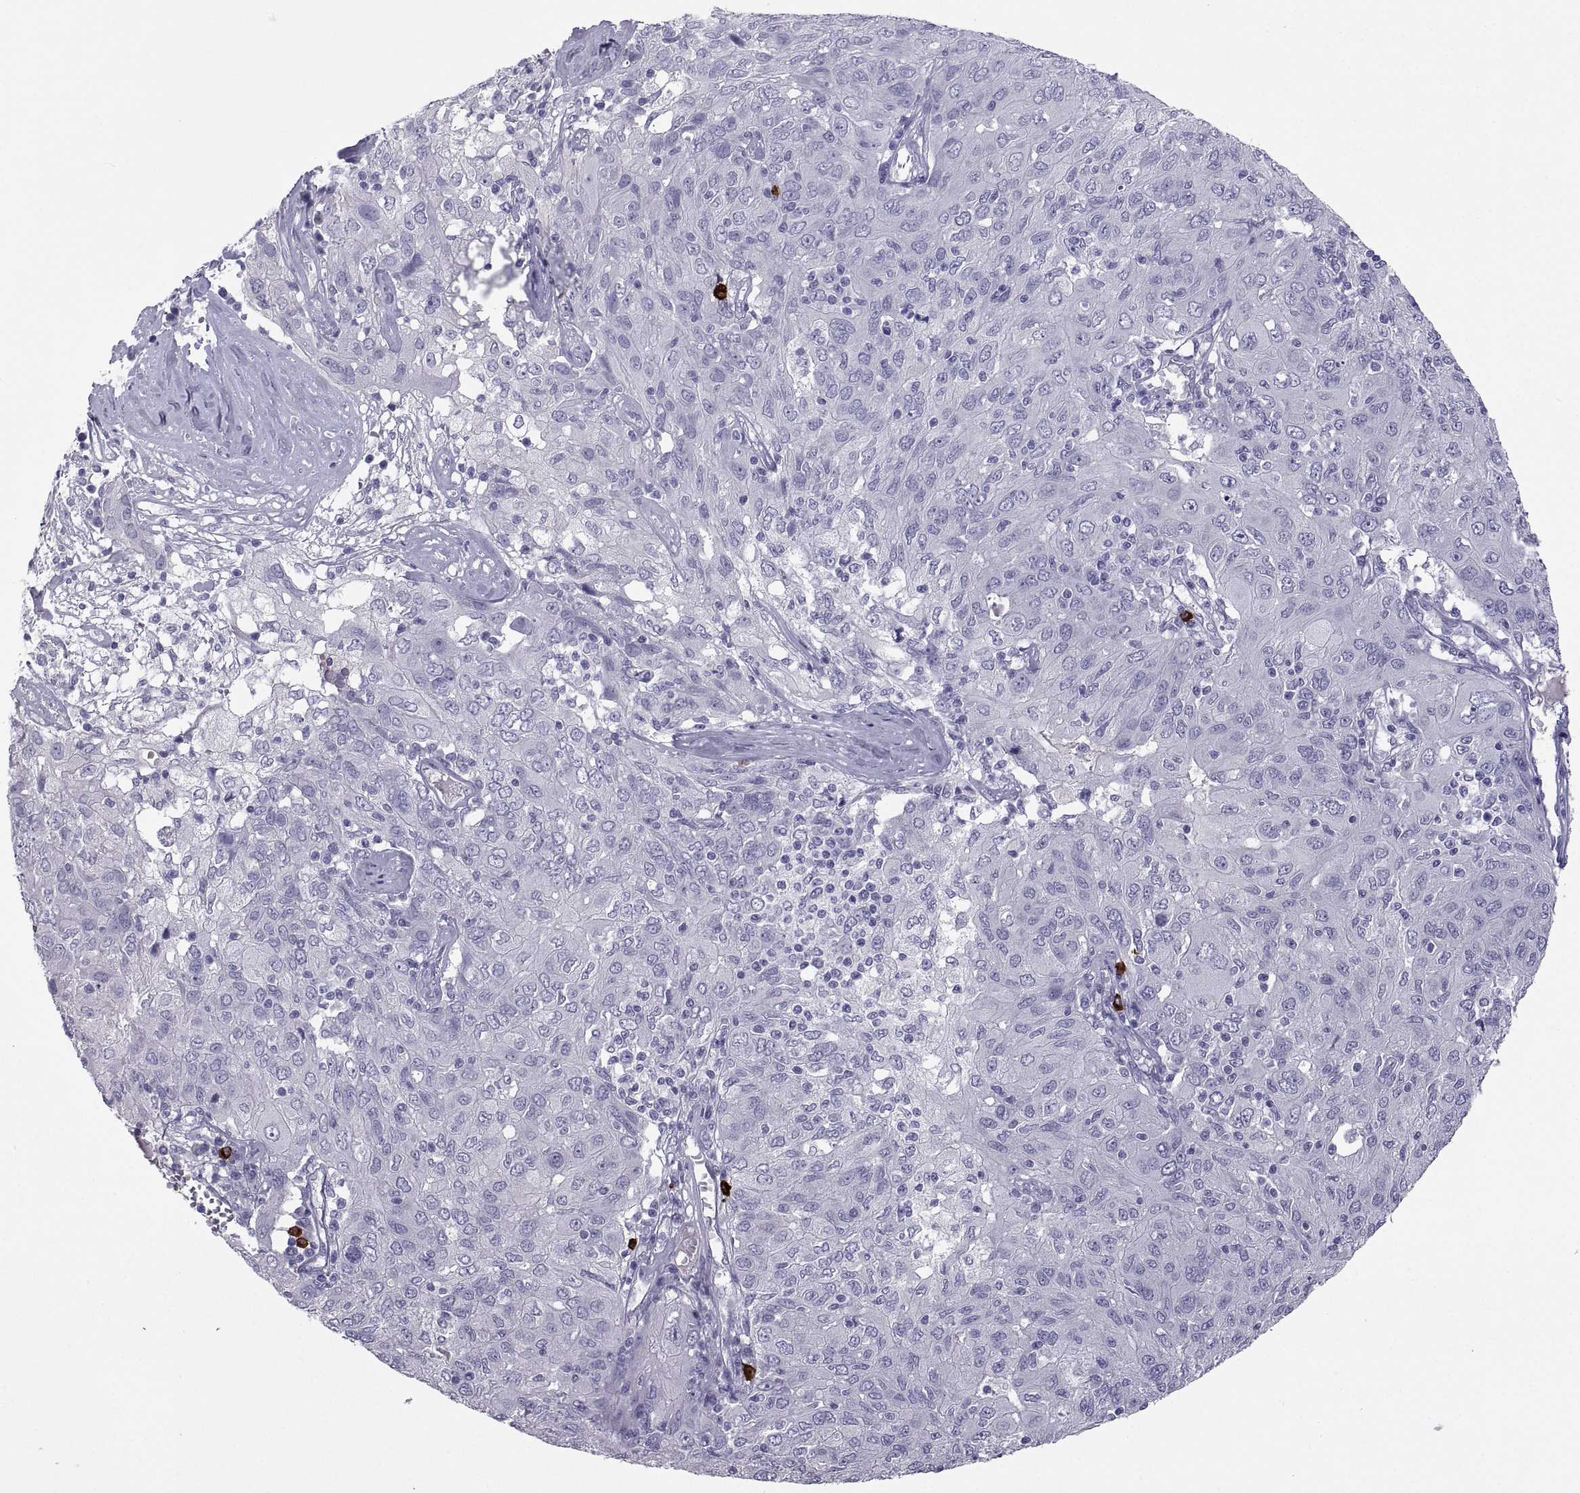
{"staining": {"intensity": "negative", "quantity": "none", "location": "none"}, "tissue": "ovarian cancer", "cell_type": "Tumor cells", "image_type": "cancer", "snomed": [{"axis": "morphology", "description": "Carcinoma, endometroid"}, {"axis": "topography", "description": "Ovary"}], "caption": "DAB (3,3'-diaminobenzidine) immunohistochemical staining of human ovarian endometroid carcinoma shows no significant positivity in tumor cells. (Immunohistochemistry, brightfield microscopy, high magnification).", "gene": "IGSF1", "patient": {"sex": "female", "age": 50}}